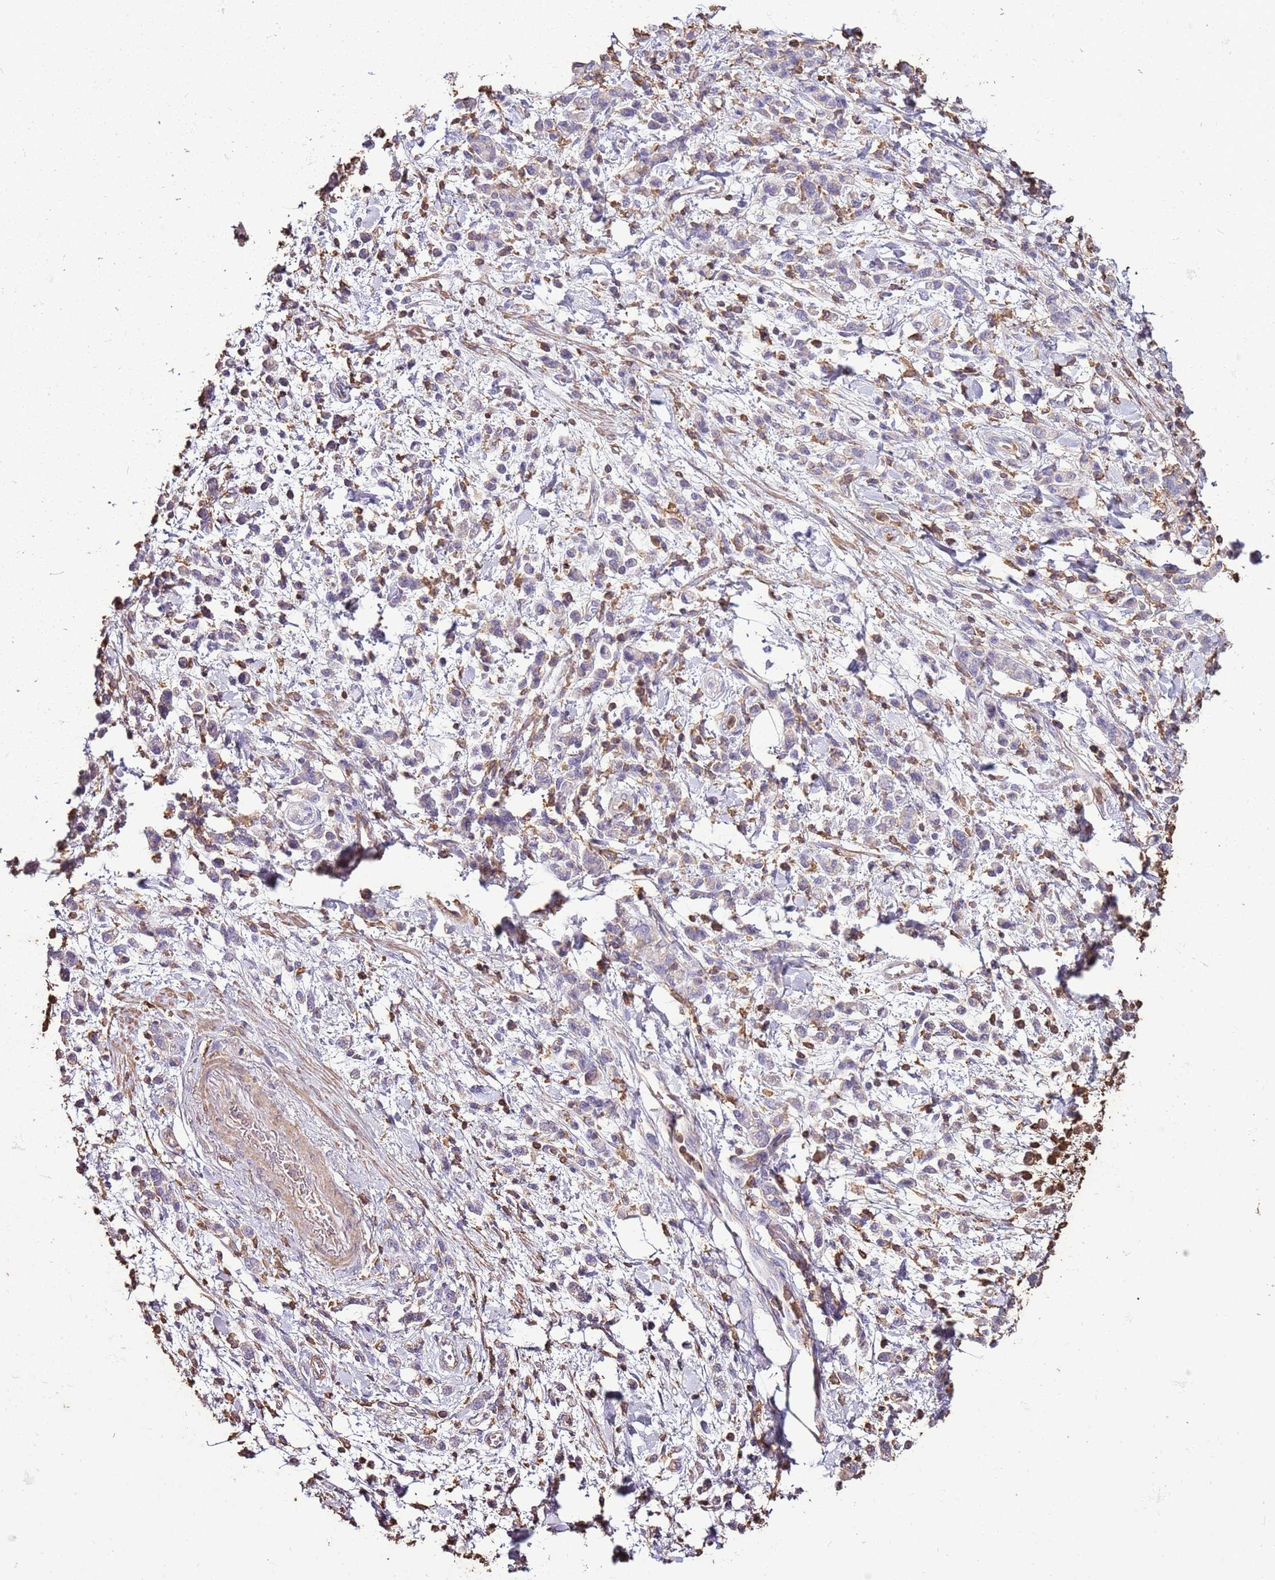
{"staining": {"intensity": "weak", "quantity": "<25%", "location": "cytoplasmic/membranous"}, "tissue": "stomach cancer", "cell_type": "Tumor cells", "image_type": "cancer", "snomed": [{"axis": "morphology", "description": "Adenocarcinoma, NOS"}, {"axis": "topography", "description": "Stomach"}], "caption": "This is an IHC photomicrograph of human adenocarcinoma (stomach). There is no expression in tumor cells.", "gene": "ARL10", "patient": {"sex": "male", "age": 76}}